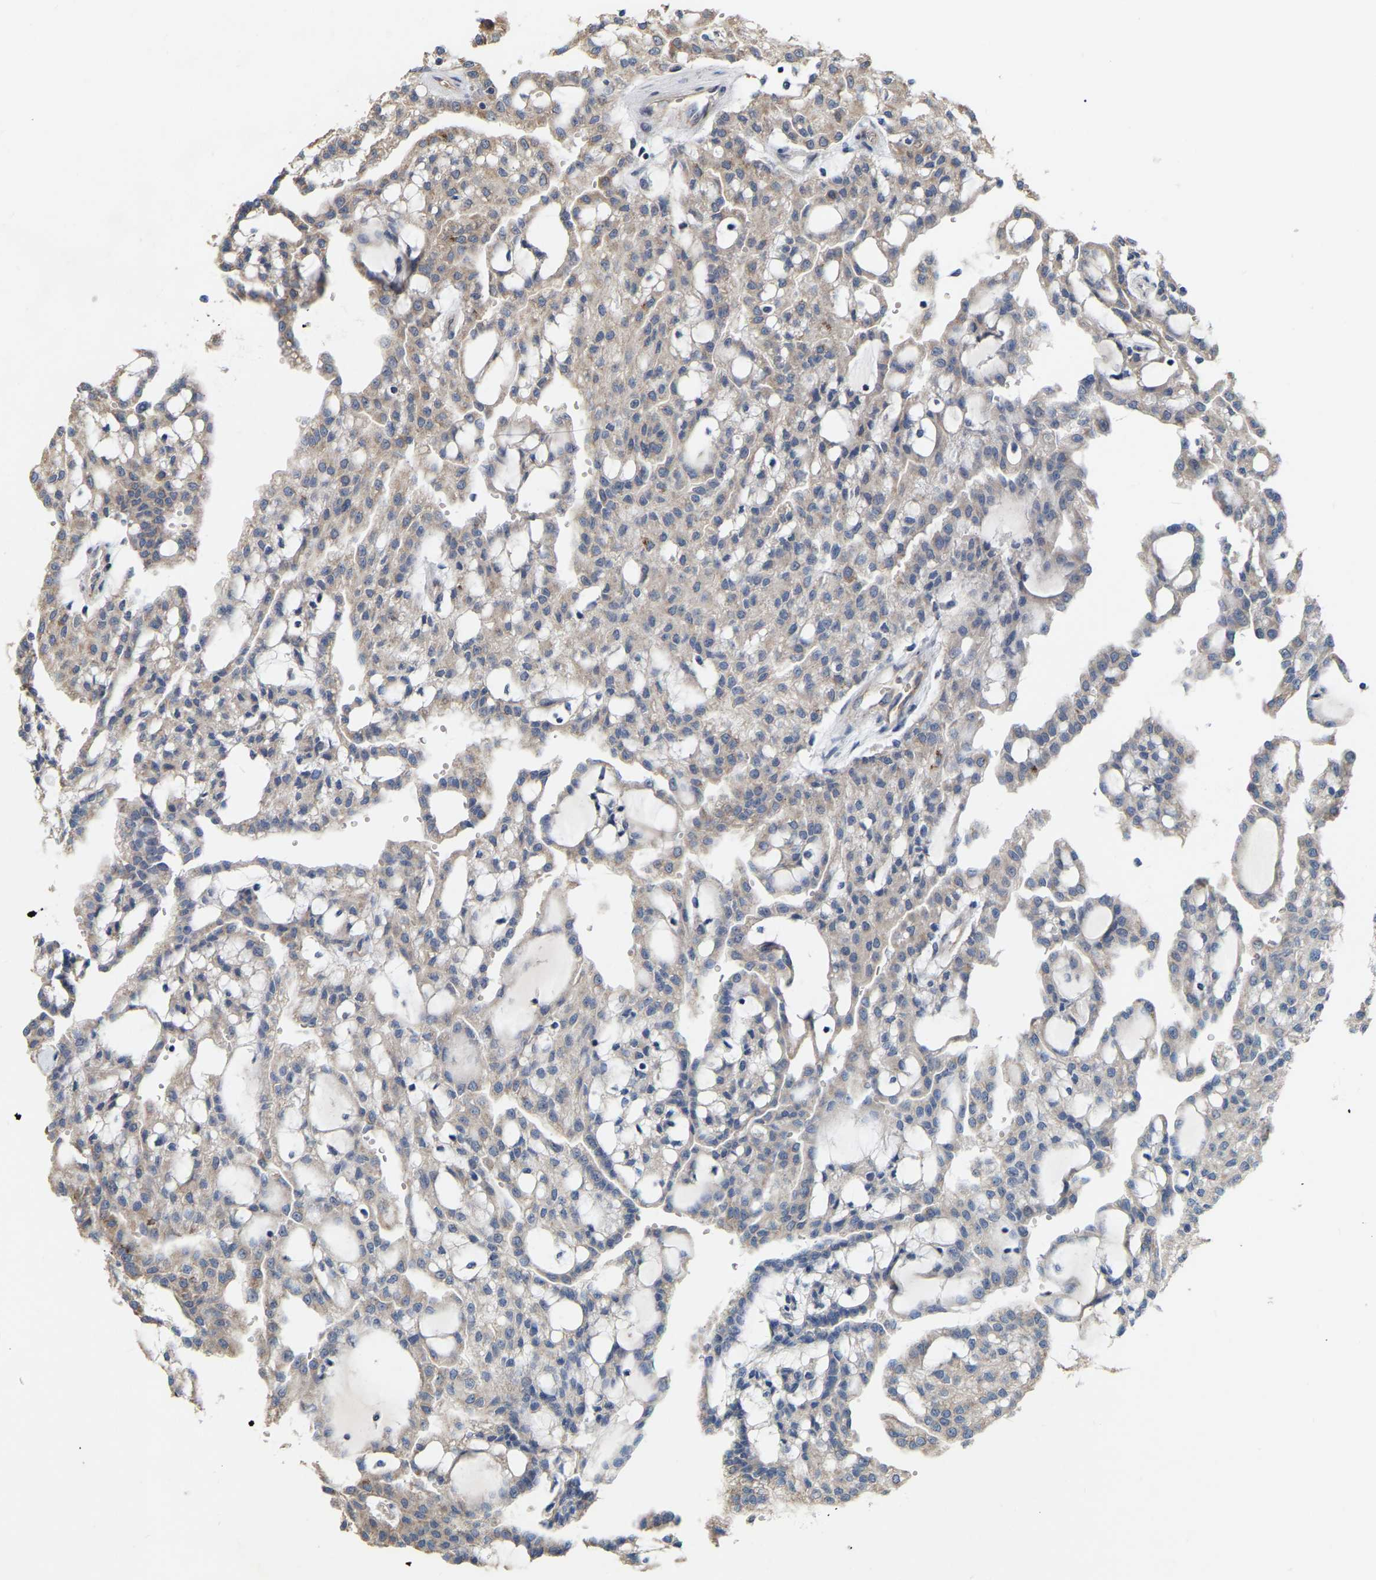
{"staining": {"intensity": "weak", "quantity": "25%-75%", "location": "cytoplasmic/membranous"}, "tissue": "renal cancer", "cell_type": "Tumor cells", "image_type": "cancer", "snomed": [{"axis": "morphology", "description": "Adenocarcinoma, NOS"}, {"axis": "topography", "description": "Kidney"}], "caption": "This image exhibits renal cancer (adenocarcinoma) stained with immunohistochemistry (IHC) to label a protein in brown. The cytoplasmic/membranous of tumor cells show weak positivity for the protein. Nuclei are counter-stained blue.", "gene": "SSH1", "patient": {"sex": "male", "age": 63}}